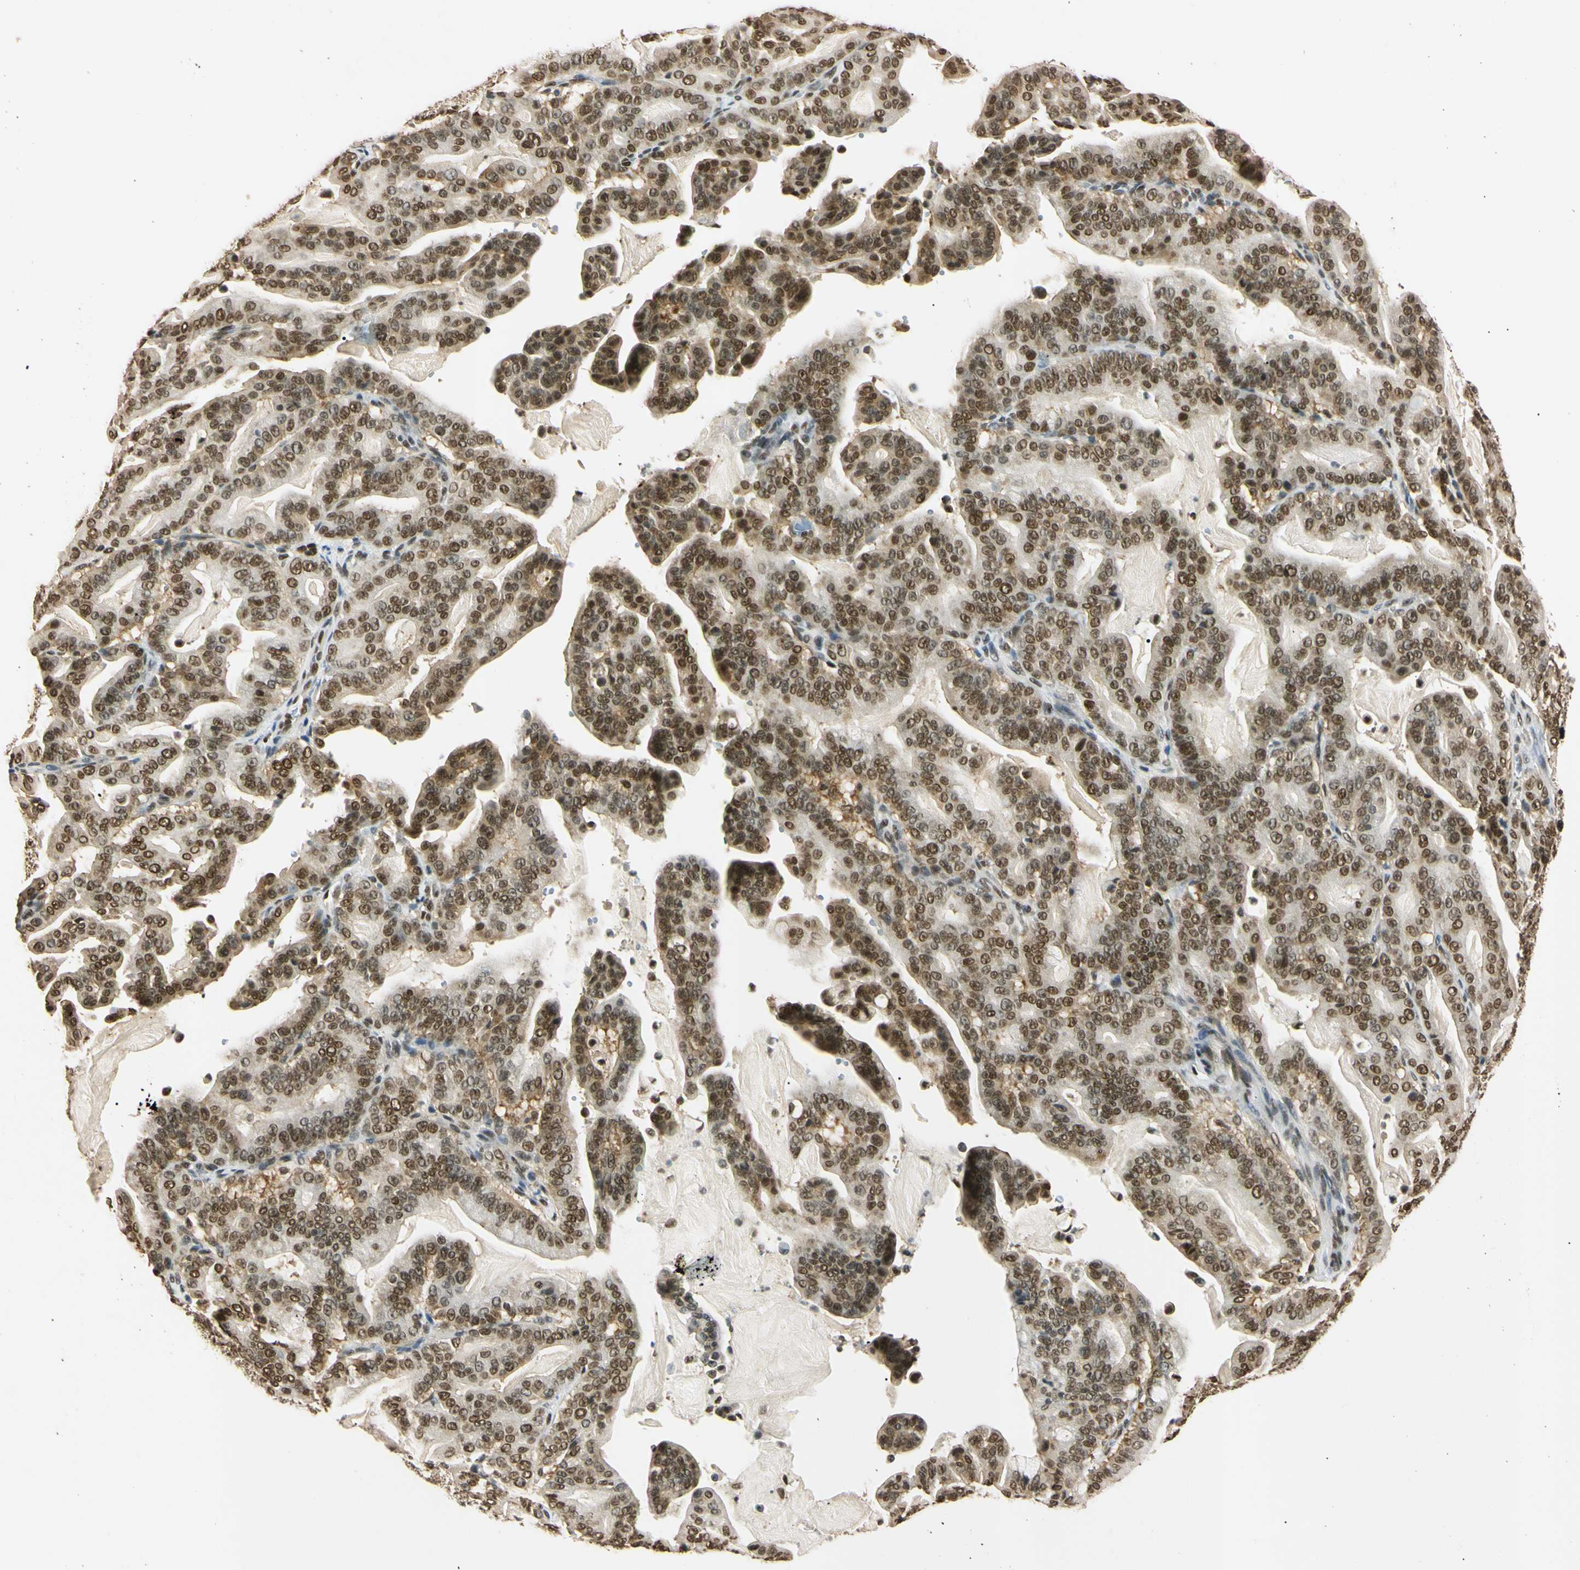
{"staining": {"intensity": "strong", "quantity": ">75%", "location": "nuclear"}, "tissue": "pancreatic cancer", "cell_type": "Tumor cells", "image_type": "cancer", "snomed": [{"axis": "morphology", "description": "Adenocarcinoma, NOS"}, {"axis": "topography", "description": "Pancreas"}], "caption": "Human adenocarcinoma (pancreatic) stained for a protein (brown) demonstrates strong nuclear positive positivity in approximately >75% of tumor cells.", "gene": "SMARCA5", "patient": {"sex": "male", "age": 63}}